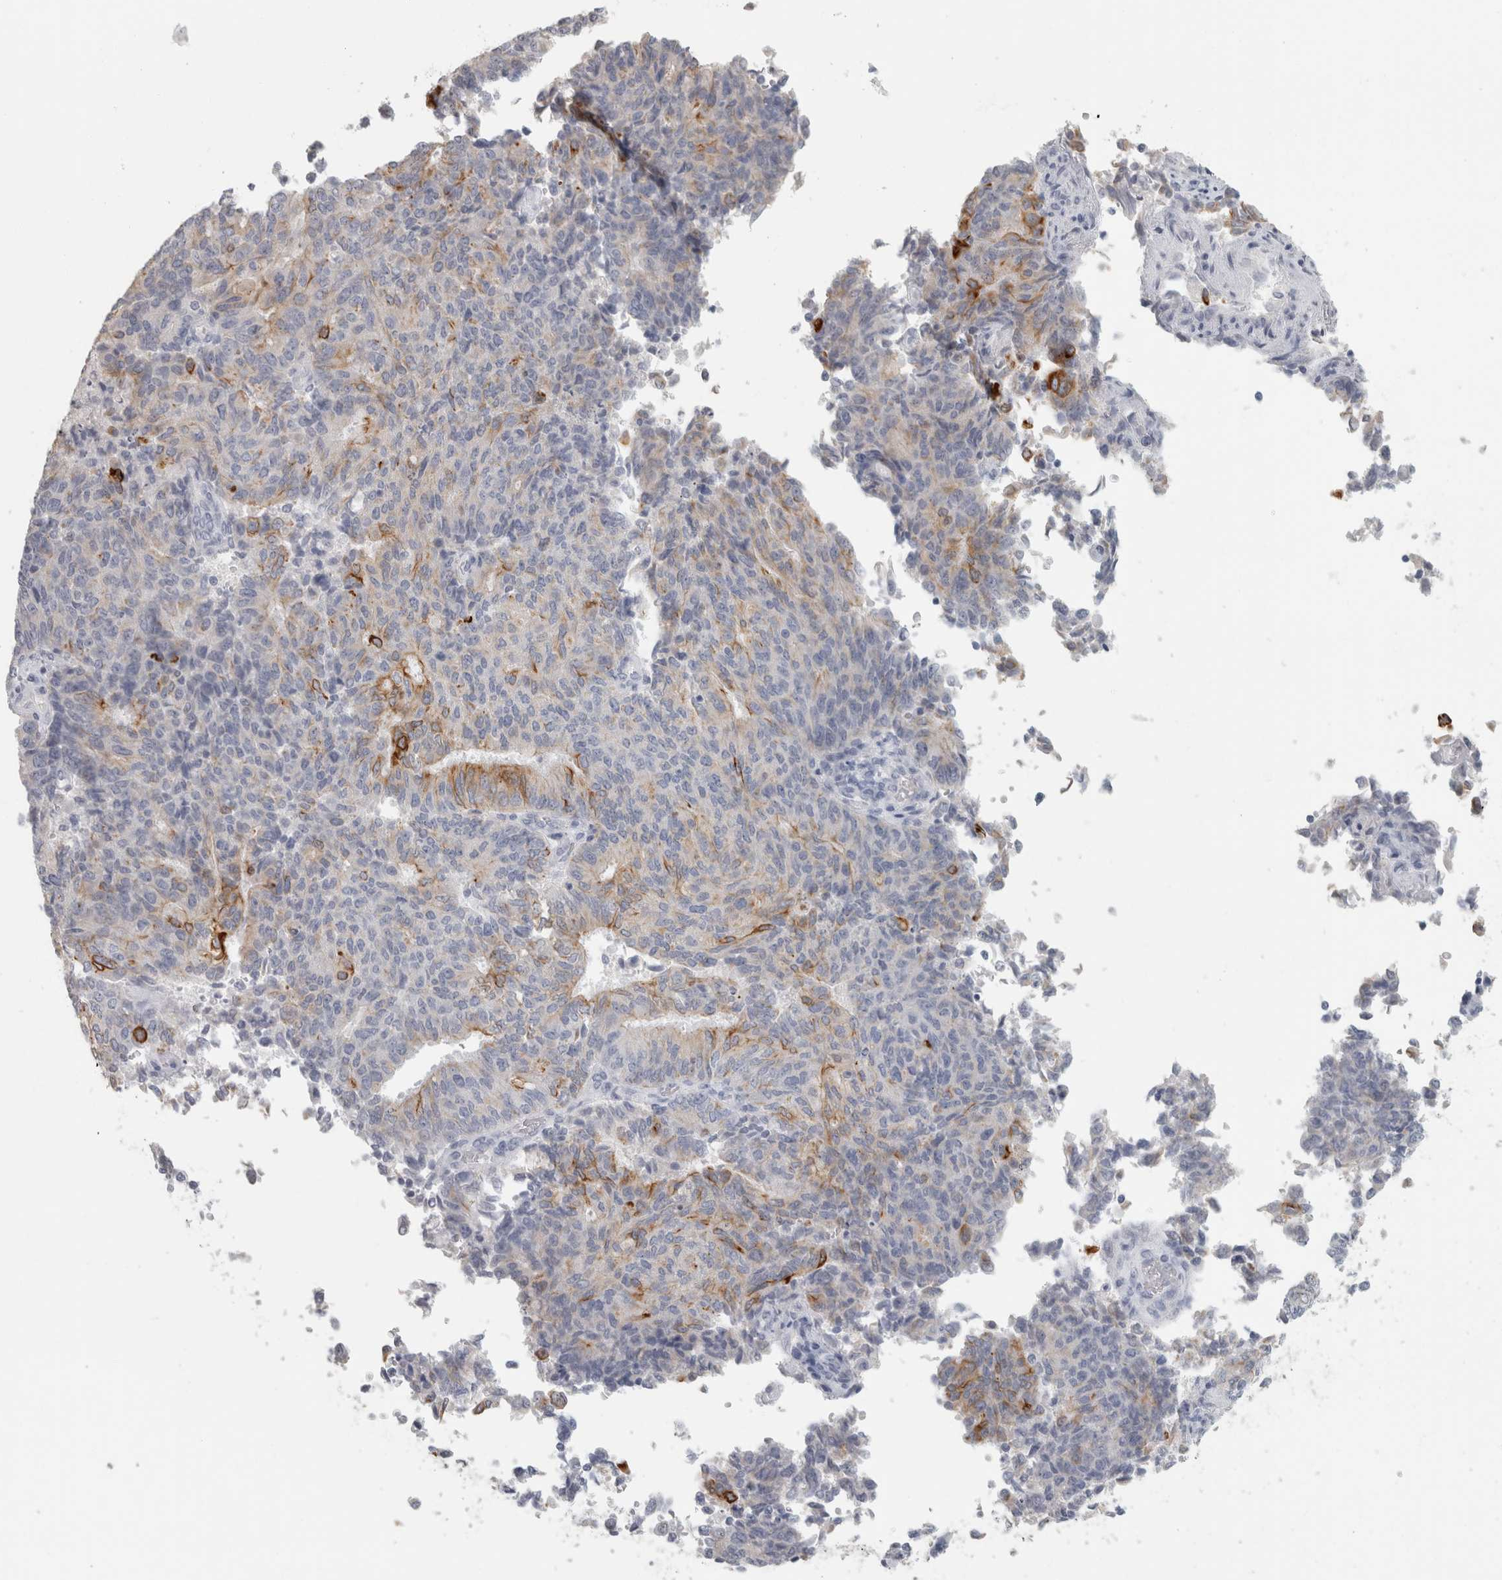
{"staining": {"intensity": "strong", "quantity": "25%-75%", "location": "cytoplasmic/membranous"}, "tissue": "endometrial cancer", "cell_type": "Tumor cells", "image_type": "cancer", "snomed": [{"axis": "morphology", "description": "Adenocarcinoma, NOS"}, {"axis": "topography", "description": "Endometrium"}], "caption": "Endometrial cancer (adenocarcinoma) tissue displays strong cytoplasmic/membranous expression in approximately 25%-75% of tumor cells", "gene": "SLC28A3", "patient": {"sex": "female", "age": 80}}